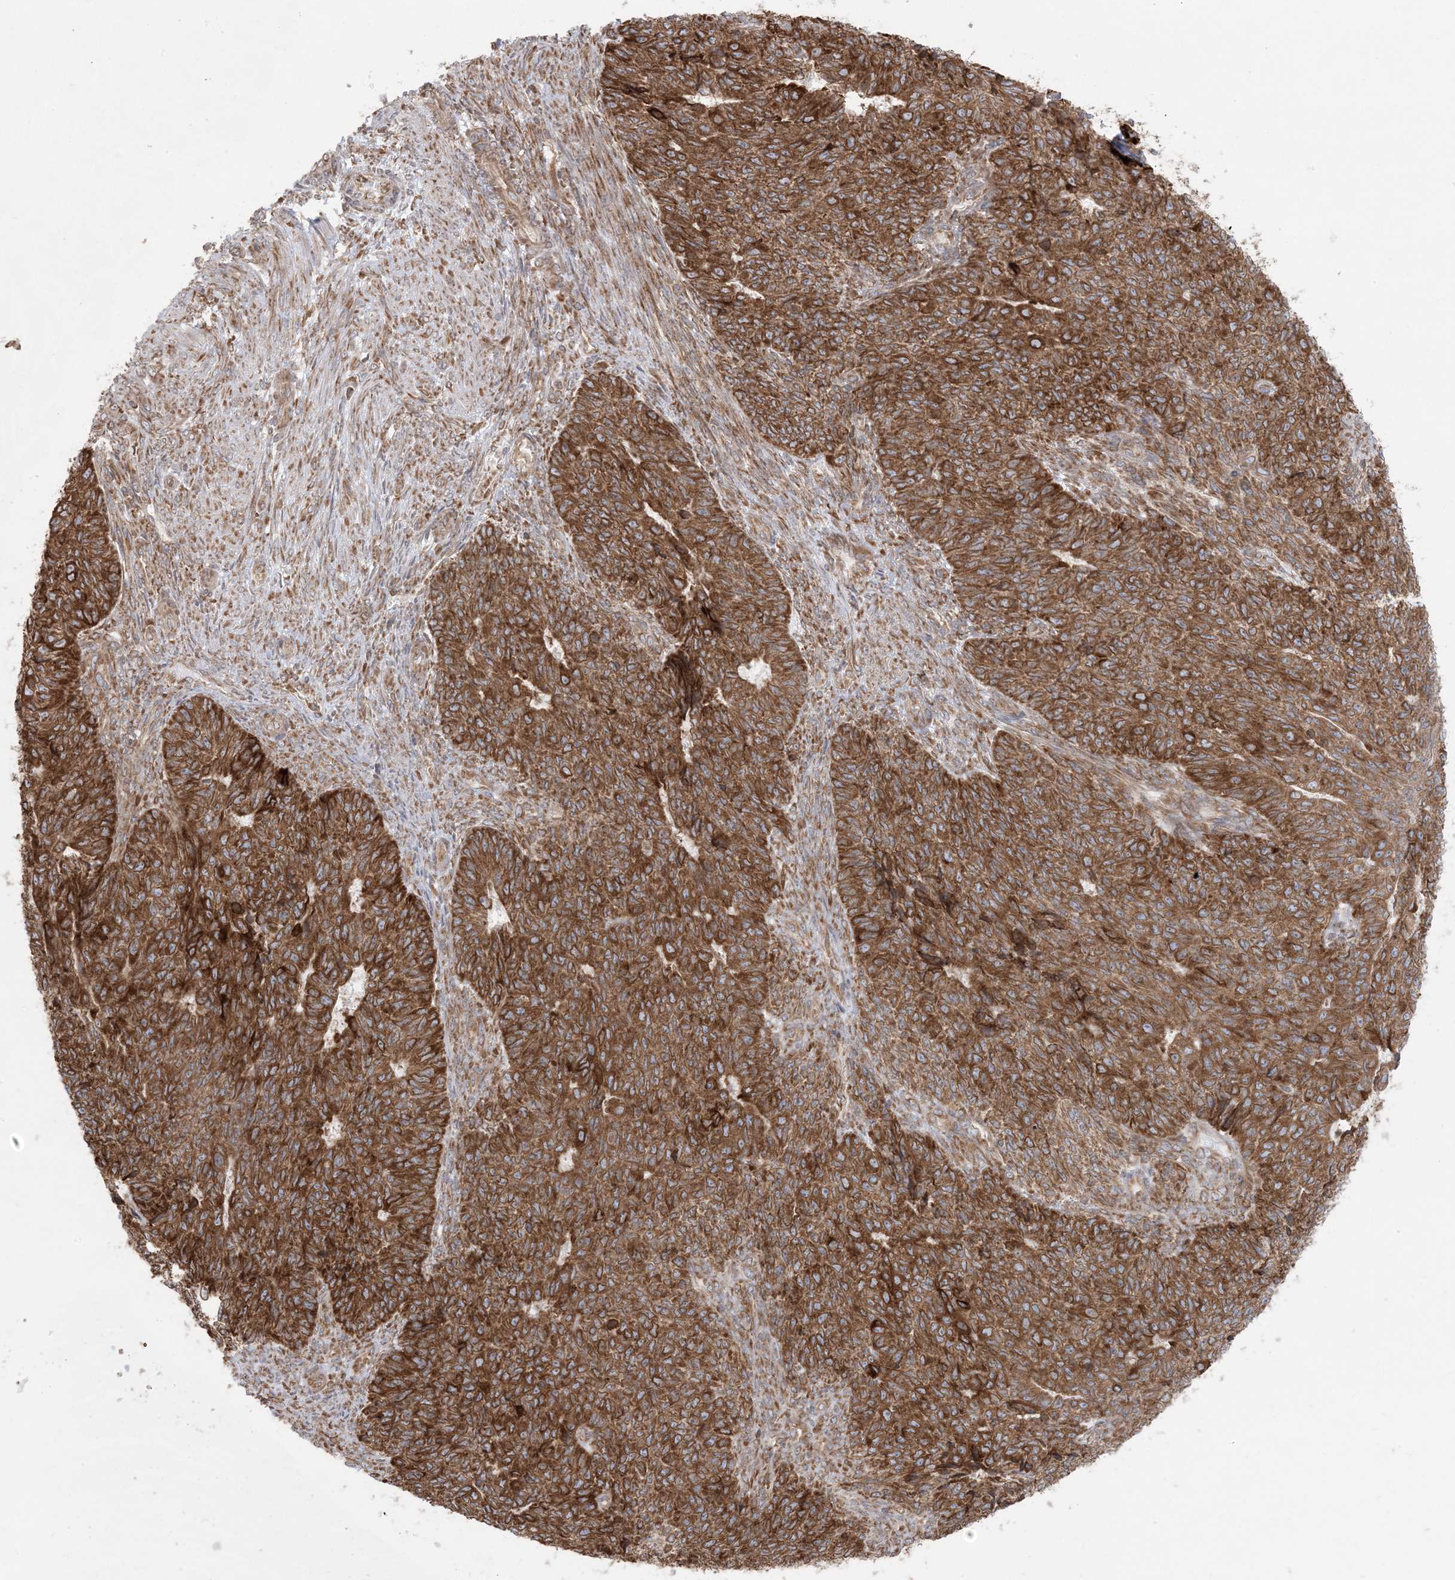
{"staining": {"intensity": "strong", "quantity": ">75%", "location": "cytoplasmic/membranous"}, "tissue": "endometrial cancer", "cell_type": "Tumor cells", "image_type": "cancer", "snomed": [{"axis": "morphology", "description": "Adenocarcinoma, NOS"}, {"axis": "topography", "description": "Endometrium"}], "caption": "Strong cytoplasmic/membranous expression is identified in about >75% of tumor cells in endometrial adenocarcinoma.", "gene": "UBXN4", "patient": {"sex": "female", "age": 32}}